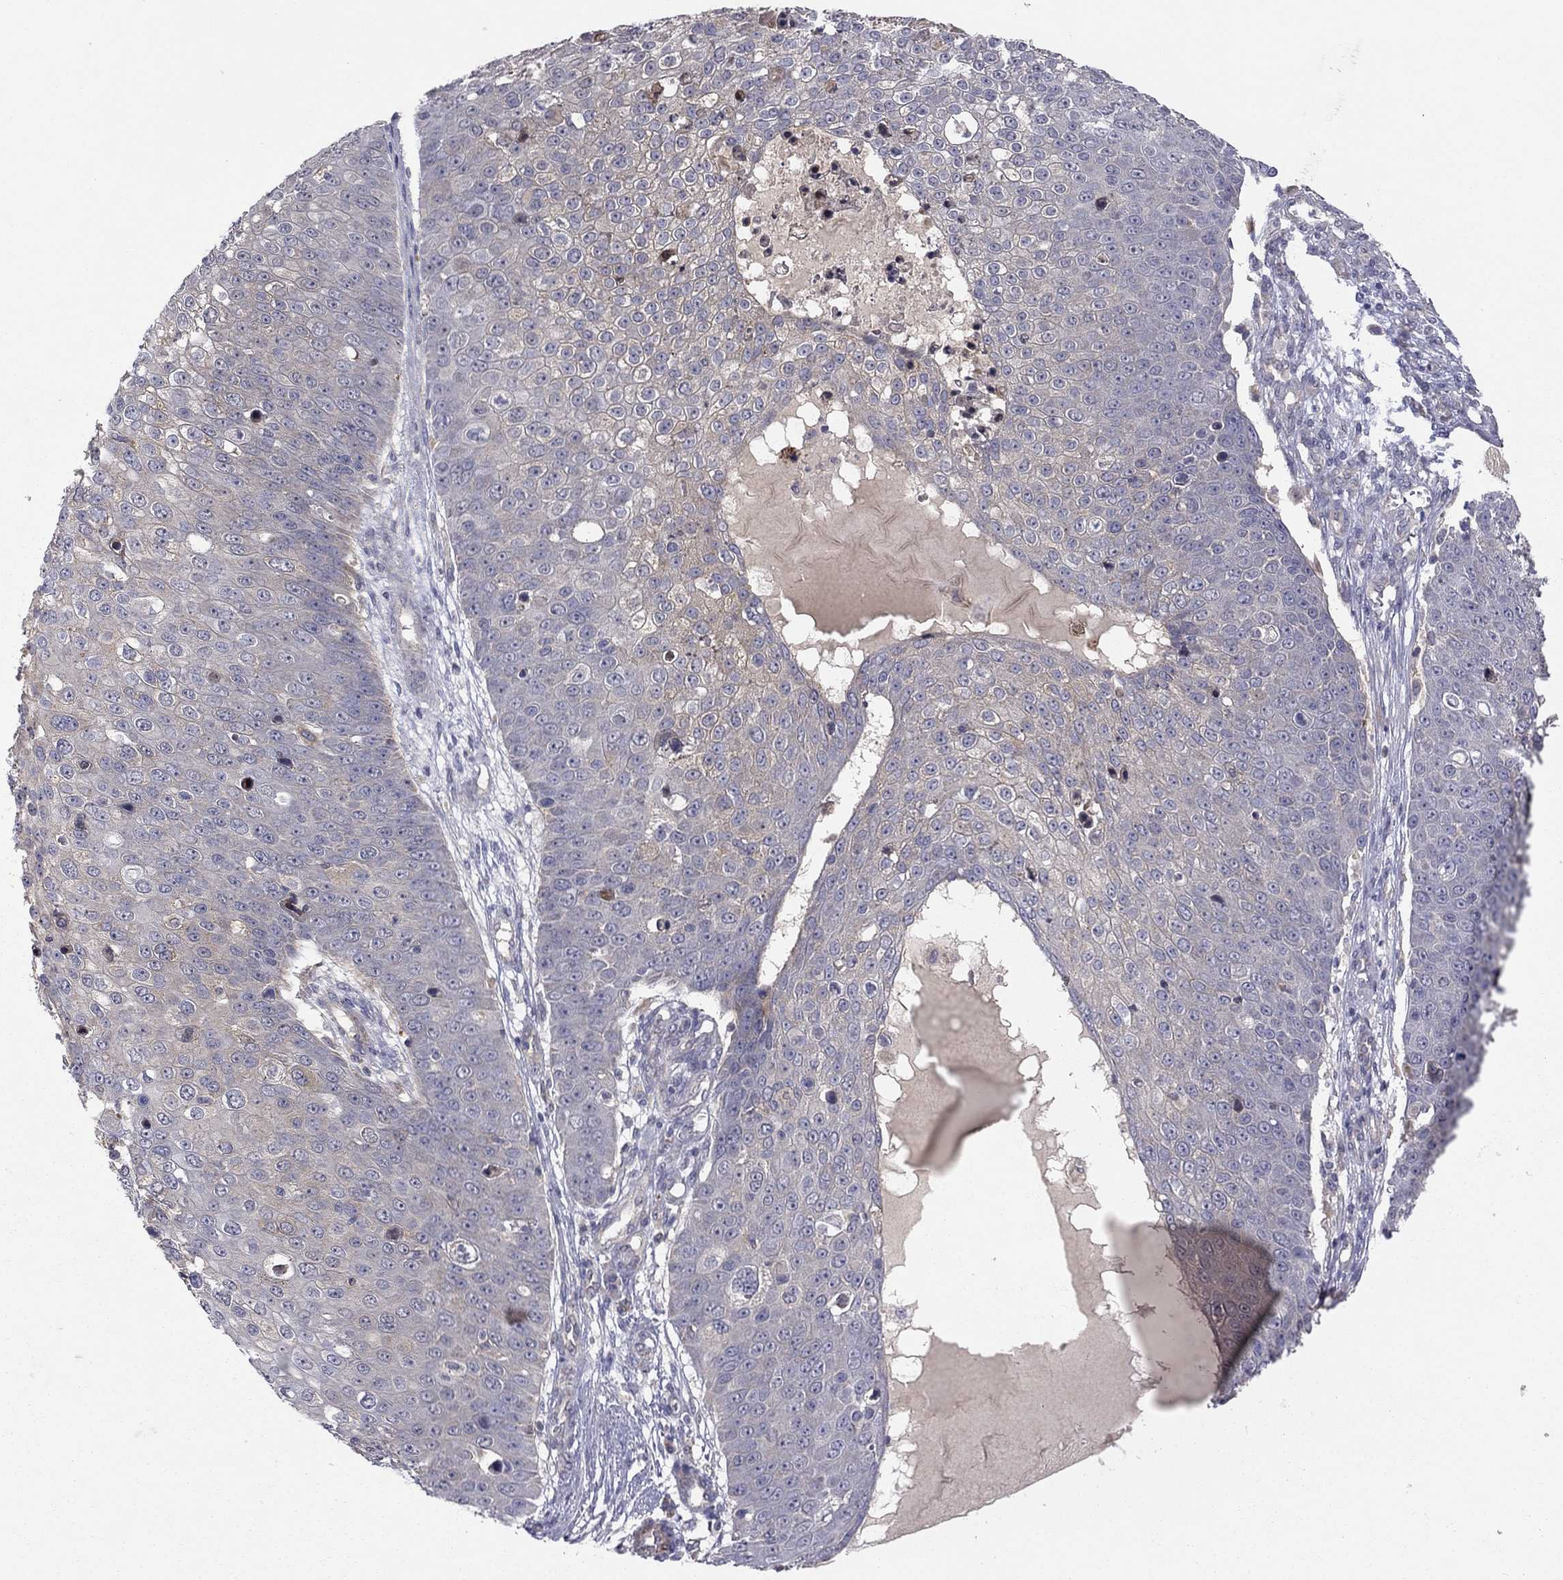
{"staining": {"intensity": "negative", "quantity": "none", "location": "none"}, "tissue": "skin cancer", "cell_type": "Tumor cells", "image_type": "cancer", "snomed": [{"axis": "morphology", "description": "Squamous cell carcinoma, NOS"}, {"axis": "topography", "description": "Skin"}], "caption": "The IHC photomicrograph has no significant staining in tumor cells of skin cancer tissue.", "gene": "CRACDL", "patient": {"sex": "male", "age": 71}}